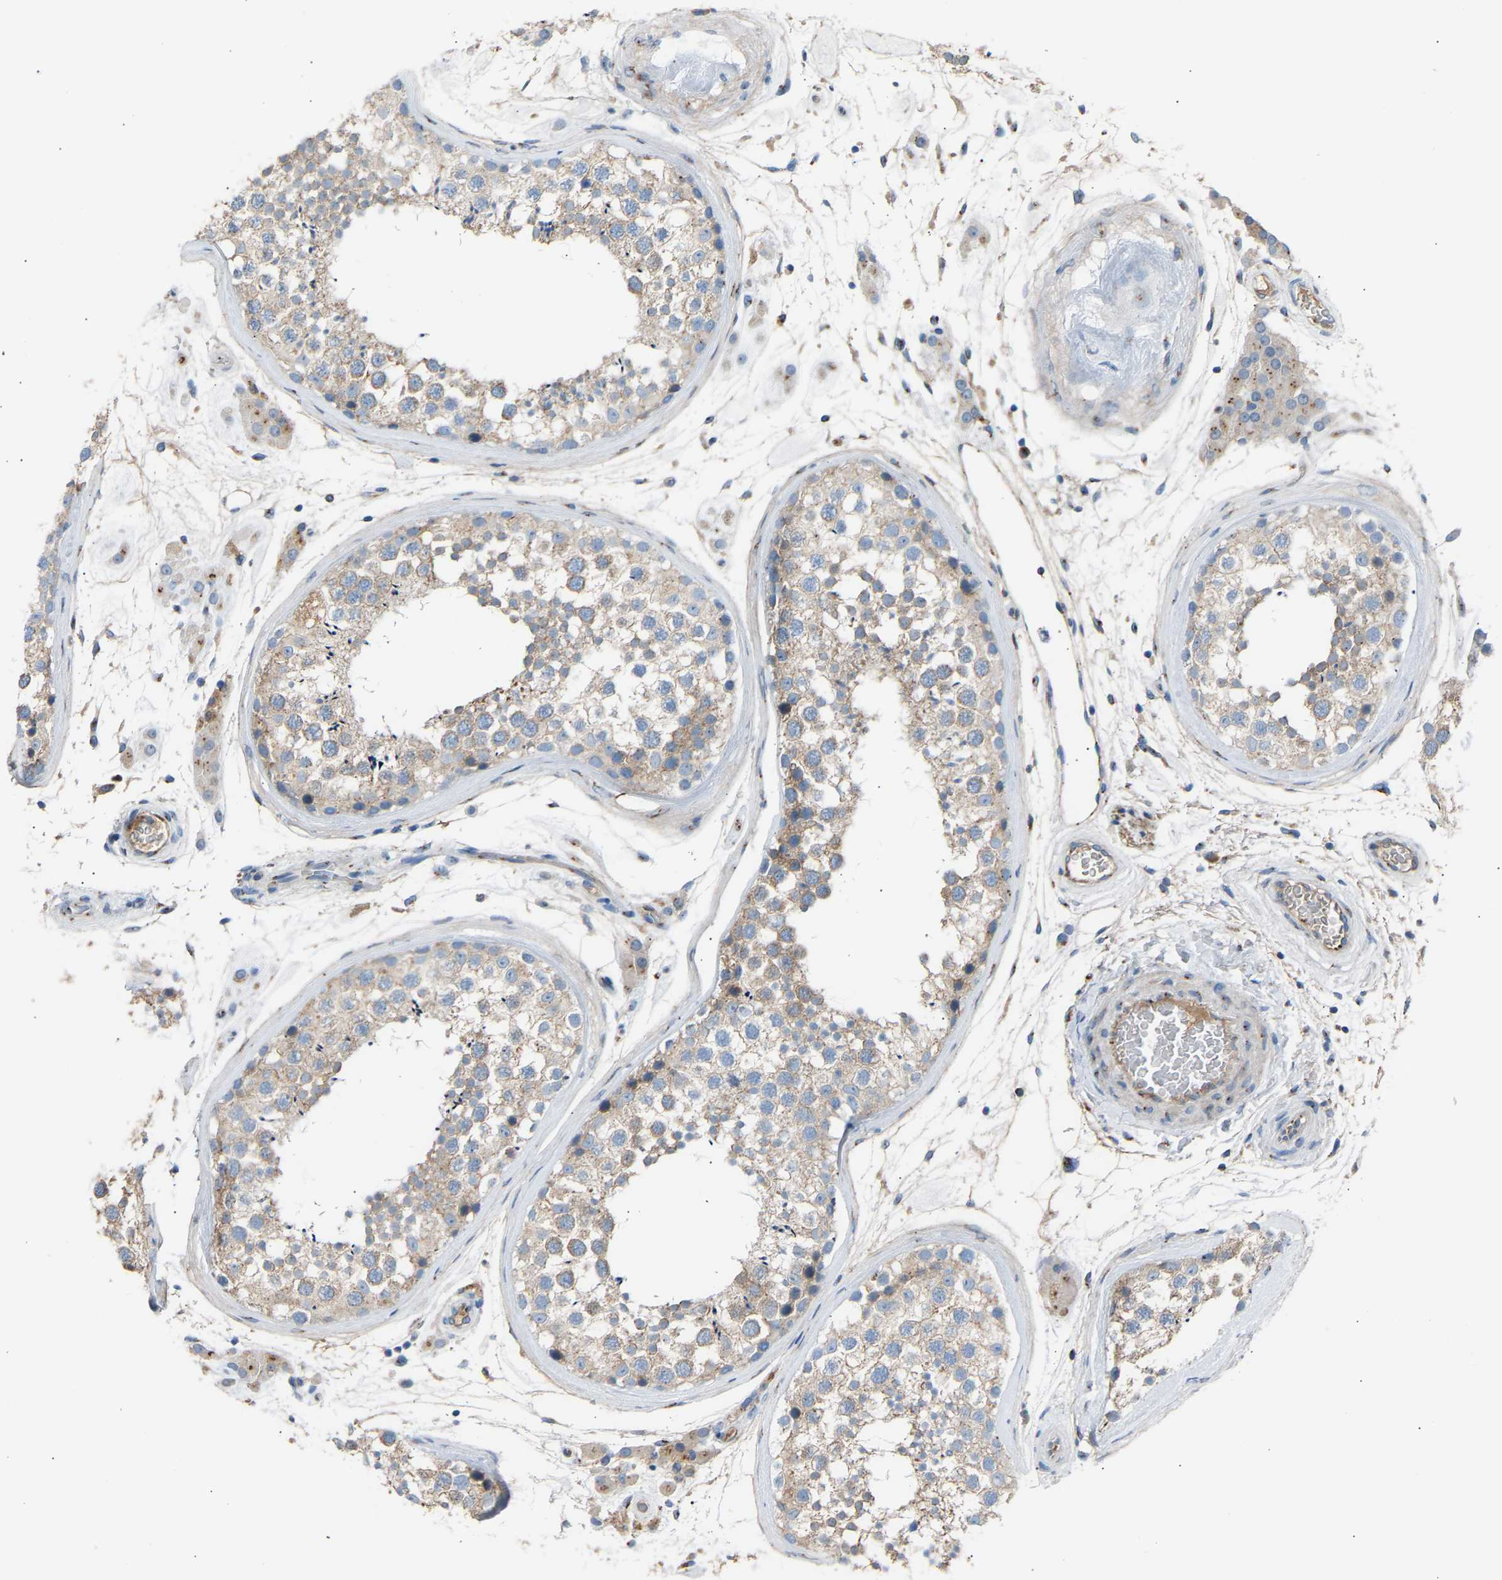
{"staining": {"intensity": "weak", "quantity": ">75%", "location": "cytoplasmic/membranous"}, "tissue": "testis", "cell_type": "Cells in seminiferous ducts", "image_type": "normal", "snomed": [{"axis": "morphology", "description": "Normal tissue, NOS"}, {"axis": "topography", "description": "Testis"}], "caption": "A histopathology image of testis stained for a protein displays weak cytoplasmic/membranous brown staining in cells in seminiferous ducts. (DAB (3,3'-diaminobenzidine) = brown stain, brightfield microscopy at high magnification).", "gene": "CYREN", "patient": {"sex": "male", "age": 46}}